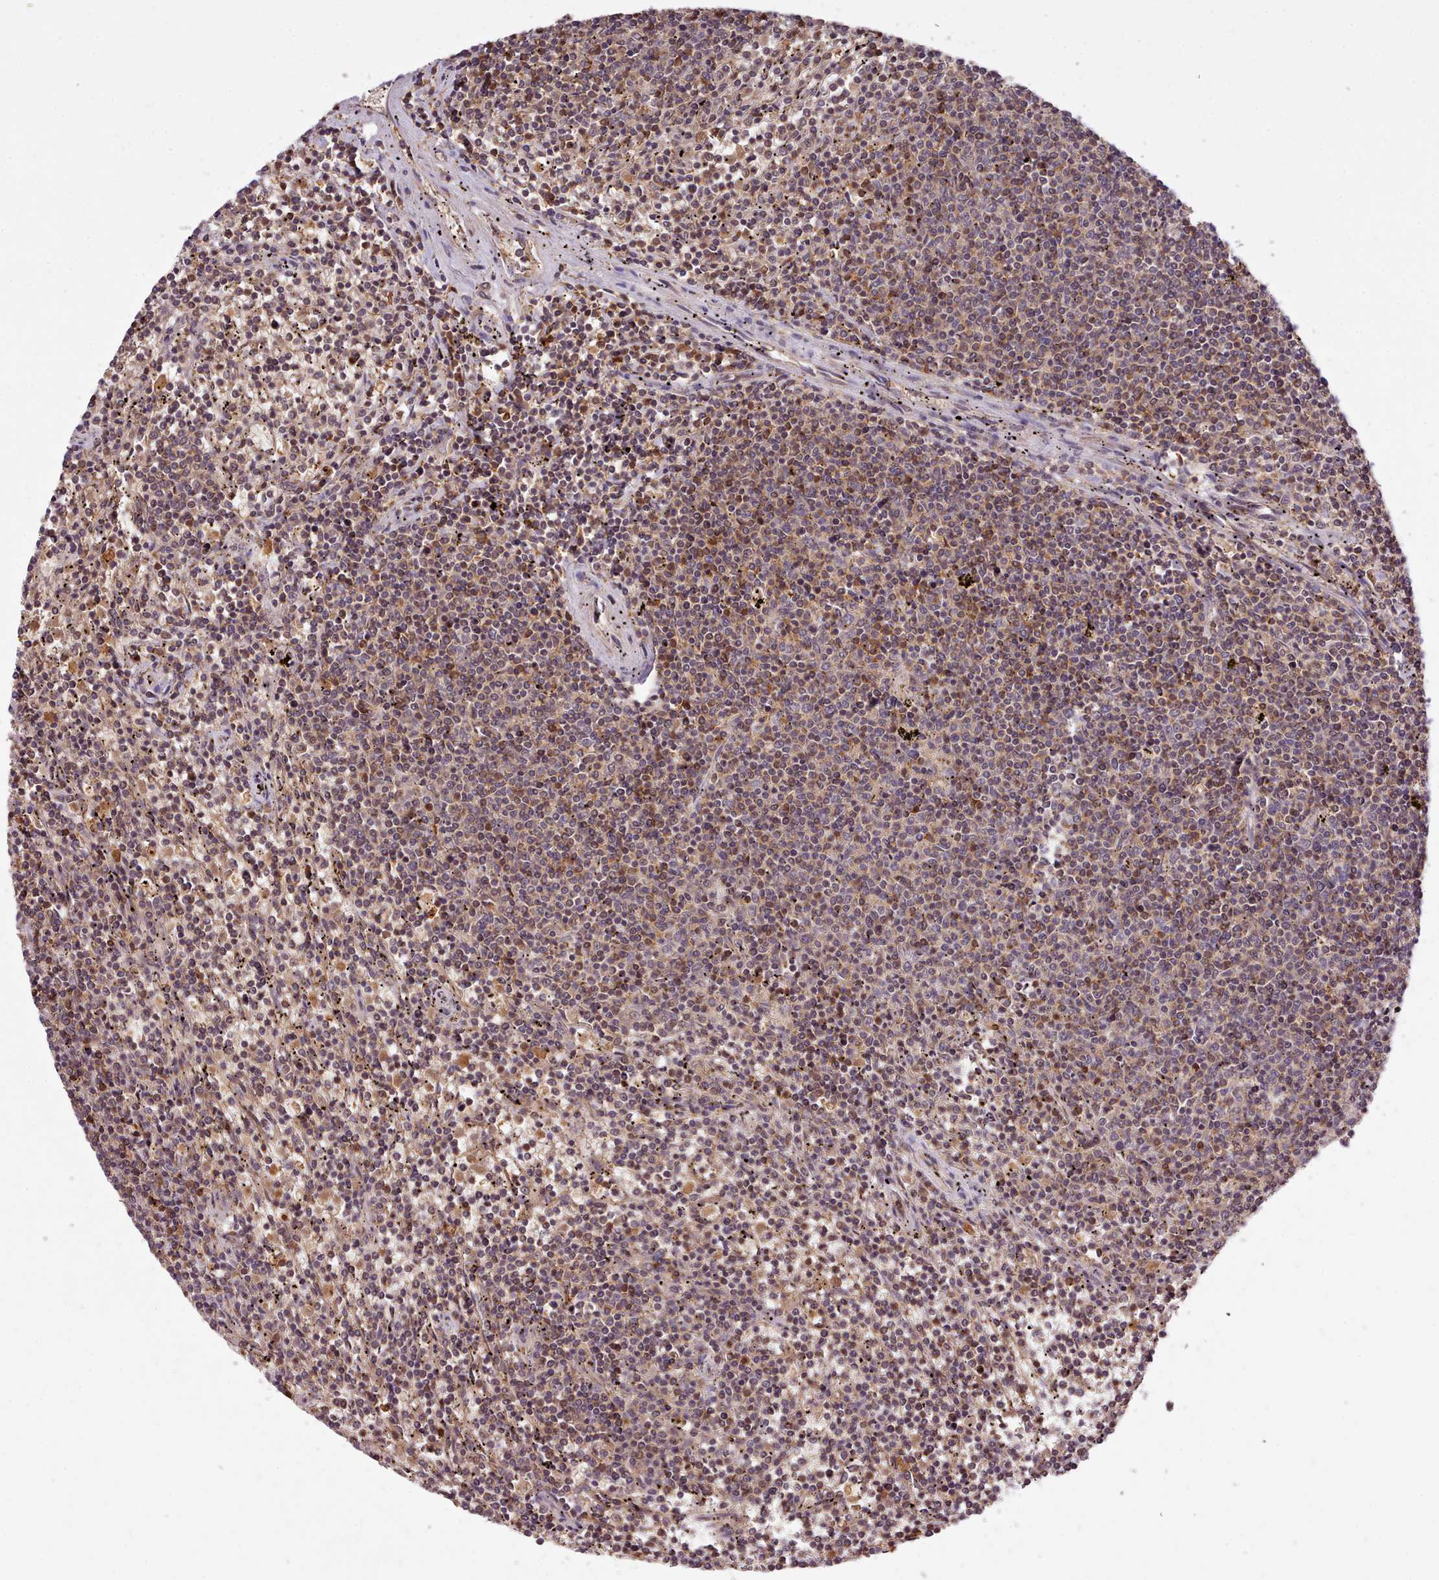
{"staining": {"intensity": "moderate", "quantity": ">75%", "location": "nuclear"}, "tissue": "lymphoma", "cell_type": "Tumor cells", "image_type": "cancer", "snomed": [{"axis": "morphology", "description": "Malignant lymphoma, non-Hodgkin's type, Low grade"}, {"axis": "topography", "description": "Spleen"}], "caption": "High-magnification brightfield microscopy of lymphoma stained with DAB (brown) and counterstained with hematoxylin (blue). tumor cells exhibit moderate nuclear staining is seen in approximately>75% of cells. Immunohistochemistry stains the protein in brown and the nuclei are stained blue.", "gene": "ARL17A", "patient": {"sex": "female", "age": 50}}